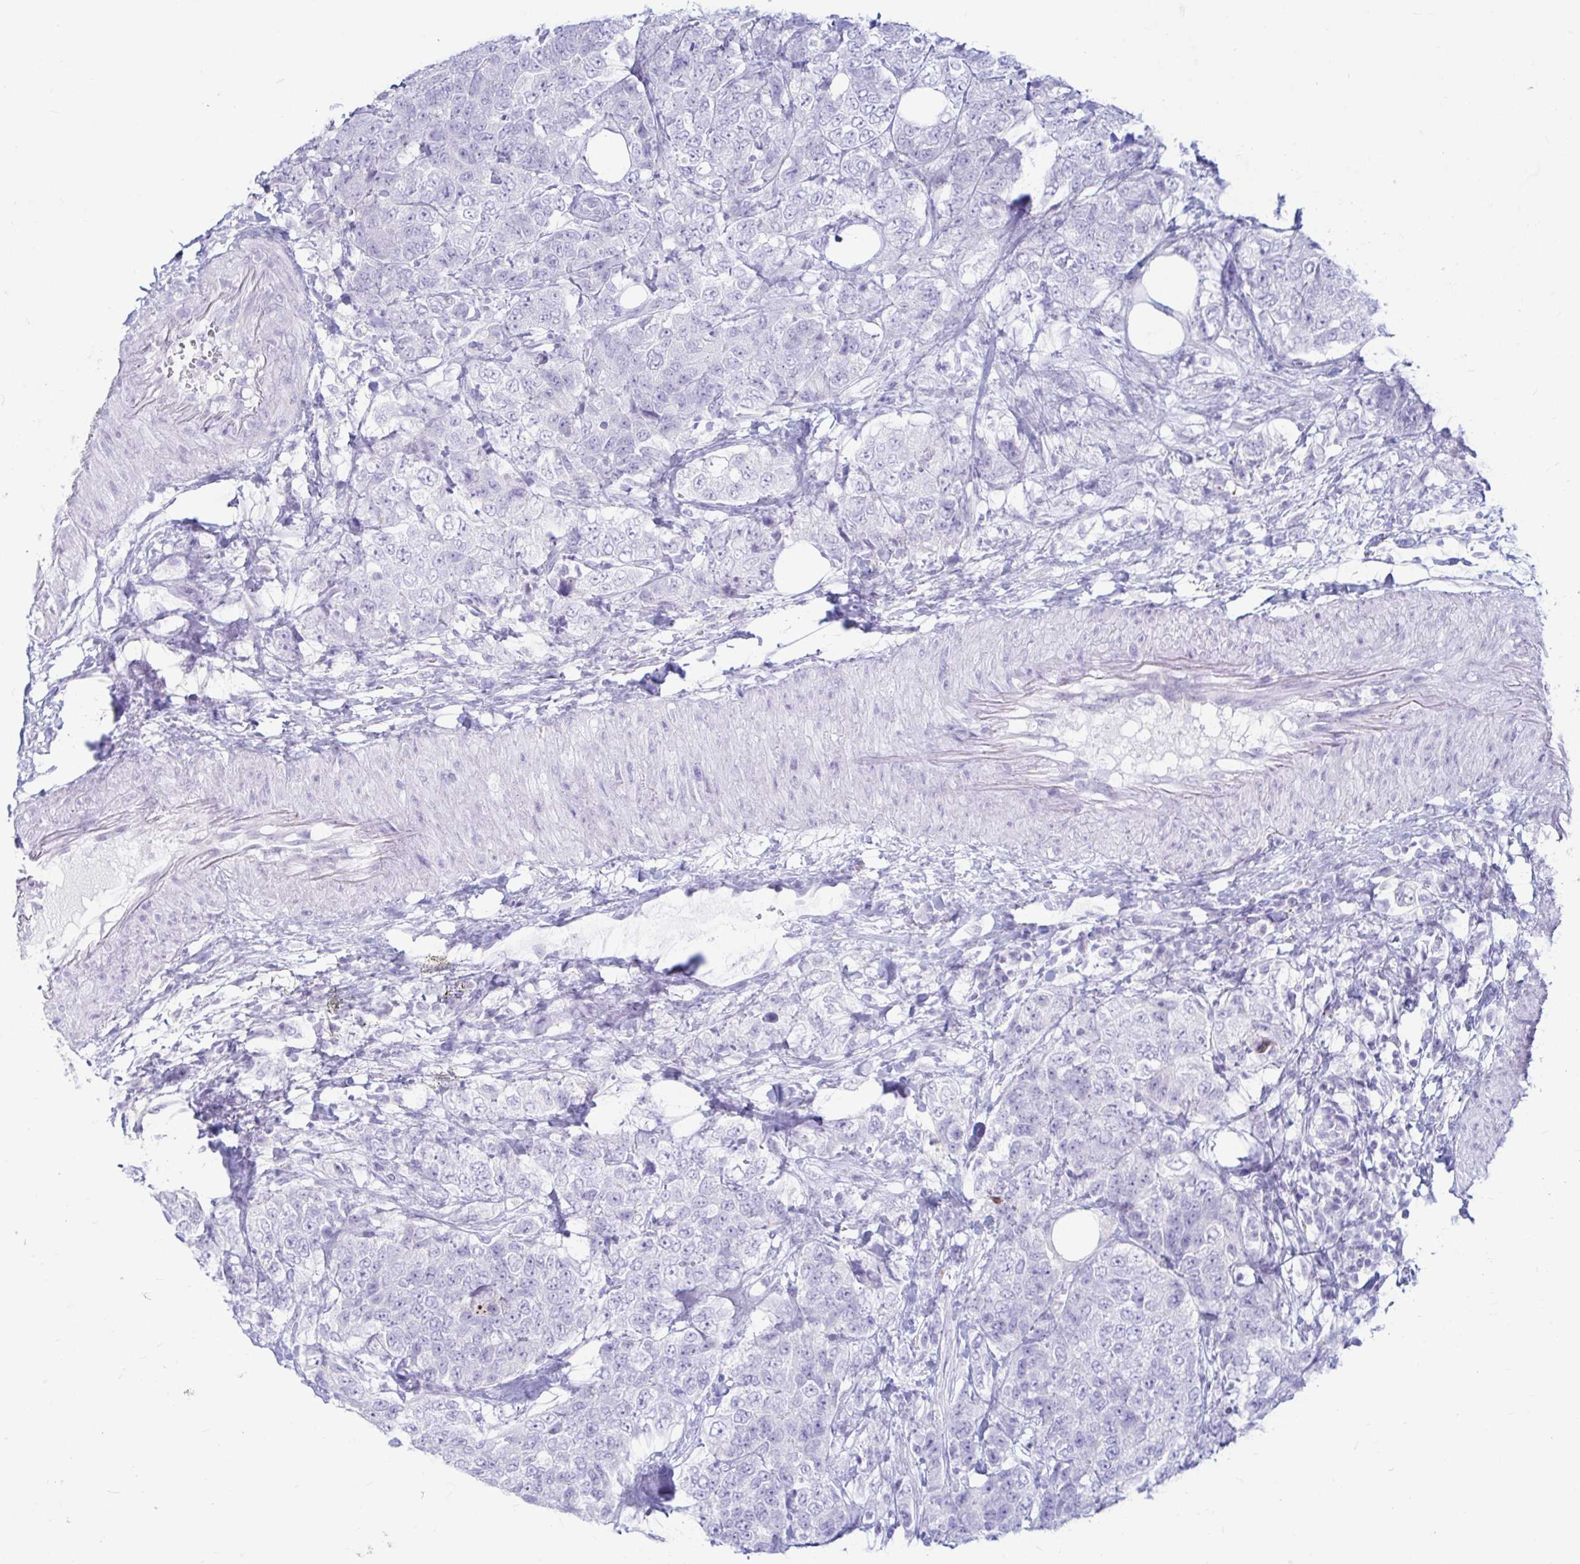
{"staining": {"intensity": "negative", "quantity": "none", "location": "none"}, "tissue": "urothelial cancer", "cell_type": "Tumor cells", "image_type": "cancer", "snomed": [{"axis": "morphology", "description": "Urothelial carcinoma, High grade"}, {"axis": "topography", "description": "Urinary bladder"}], "caption": "Urothelial carcinoma (high-grade) stained for a protein using IHC shows no staining tumor cells.", "gene": "ERICH6", "patient": {"sex": "female", "age": 78}}